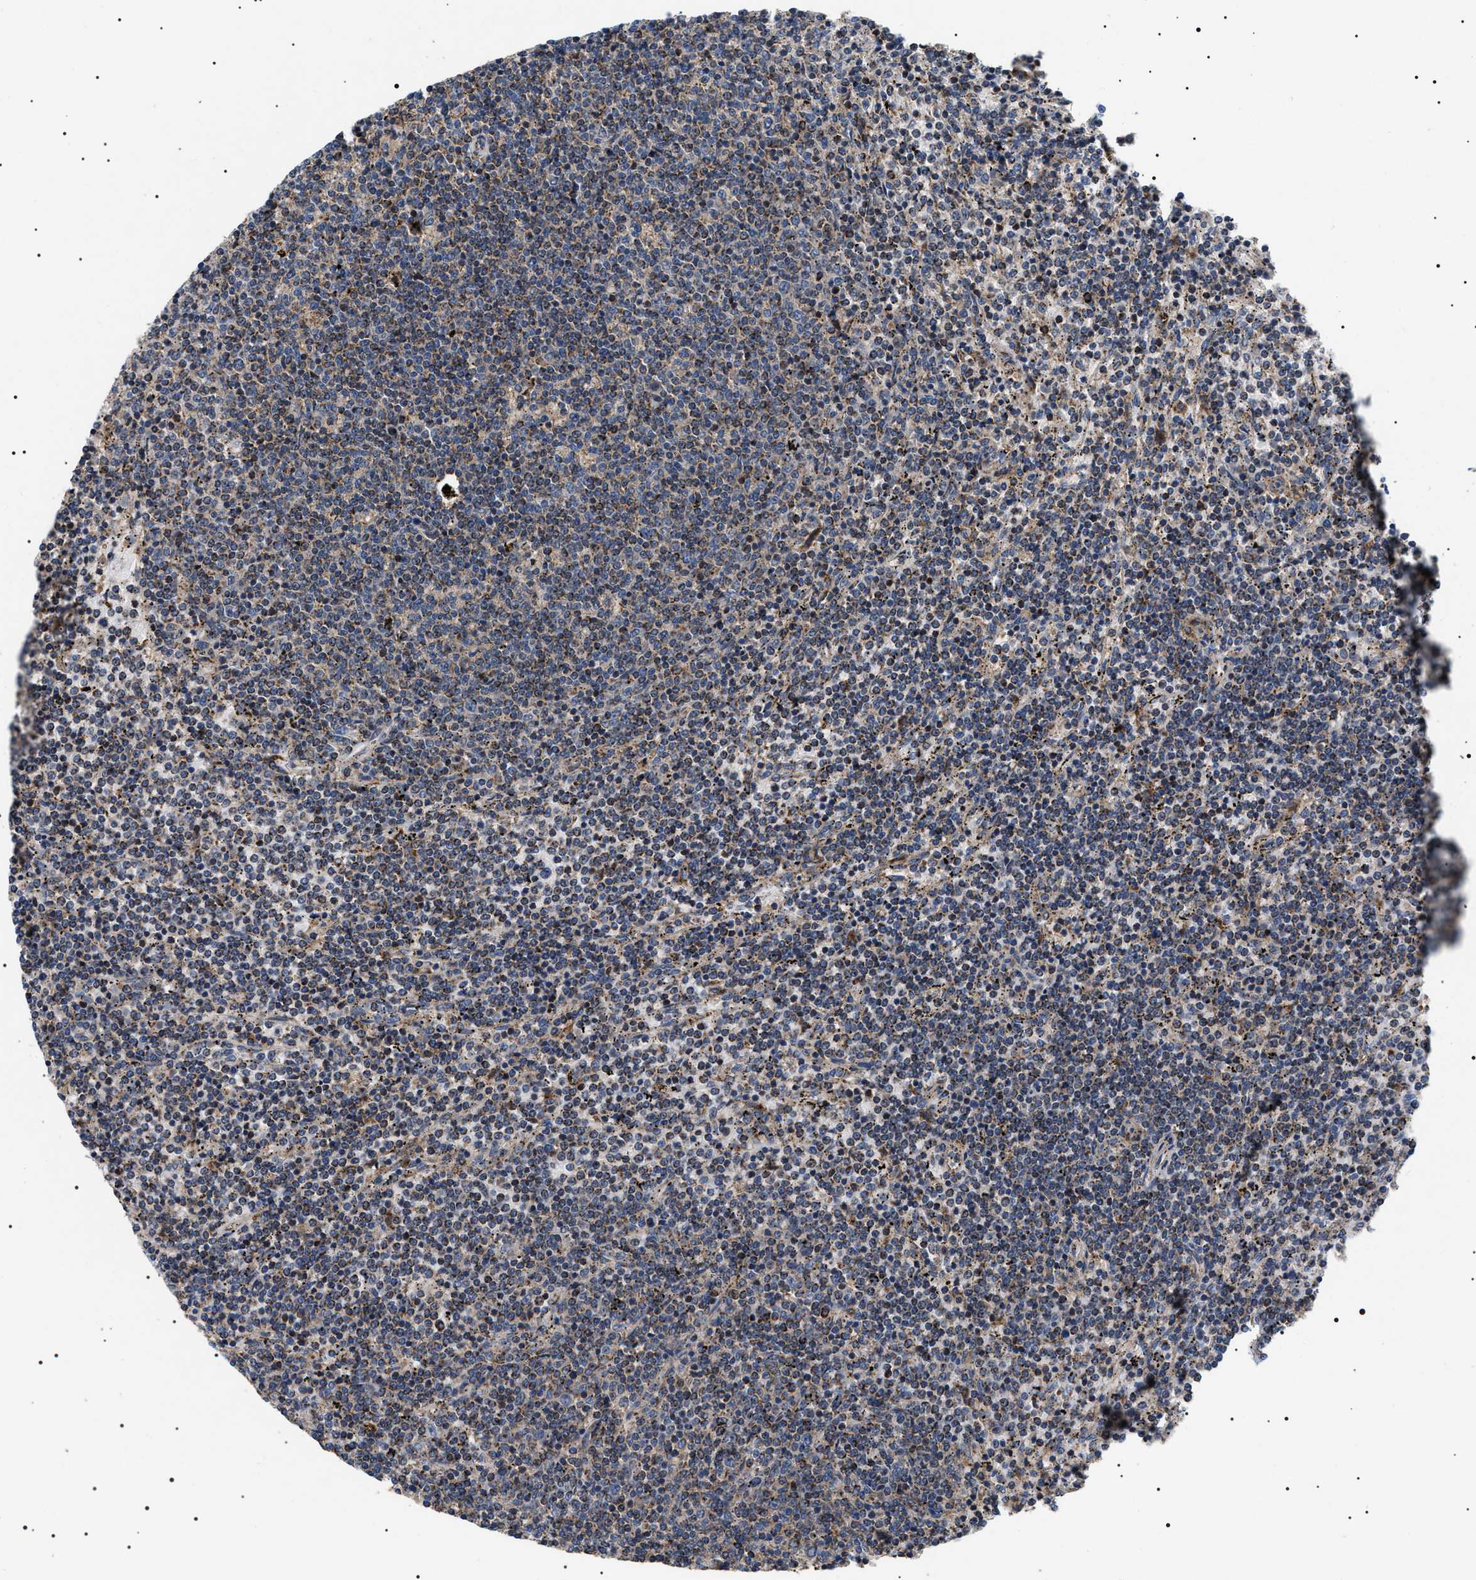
{"staining": {"intensity": "moderate", "quantity": "25%-75%", "location": "cytoplasmic/membranous"}, "tissue": "lymphoma", "cell_type": "Tumor cells", "image_type": "cancer", "snomed": [{"axis": "morphology", "description": "Malignant lymphoma, non-Hodgkin's type, Low grade"}, {"axis": "topography", "description": "Spleen"}], "caption": "Protein expression analysis of lymphoma shows moderate cytoplasmic/membranous expression in approximately 25%-75% of tumor cells.", "gene": "OXSM", "patient": {"sex": "female", "age": 50}}